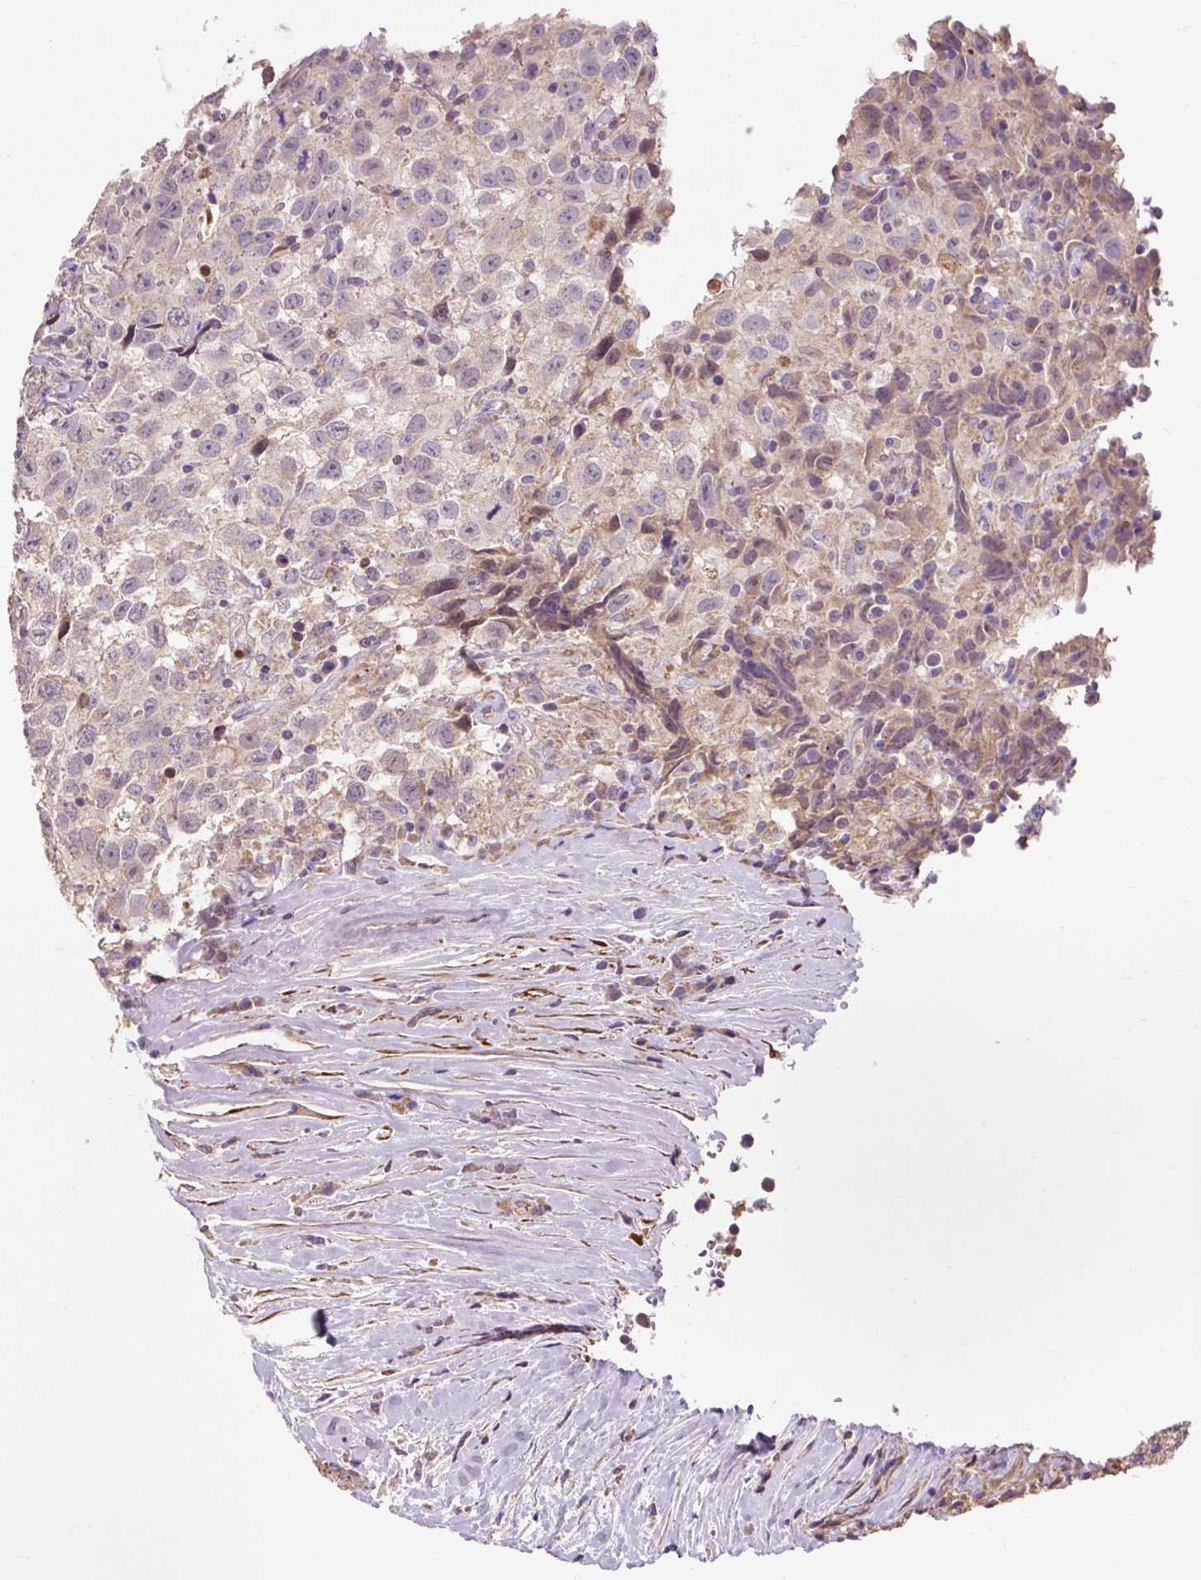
{"staining": {"intensity": "moderate", "quantity": "<25%", "location": "cytoplasmic/membranous"}, "tissue": "testis cancer", "cell_type": "Tumor cells", "image_type": "cancer", "snomed": [{"axis": "morphology", "description": "Seminoma, NOS"}, {"axis": "topography", "description": "Testis"}], "caption": "Immunohistochemistry (IHC) (DAB (3,3'-diaminobenzidine)) staining of testis cancer (seminoma) exhibits moderate cytoplasmic/membranous protein staining in about <25% of tumor cells.", "gene": "PRIMPOL", "patient": {"sex": "male", "age": 41}}